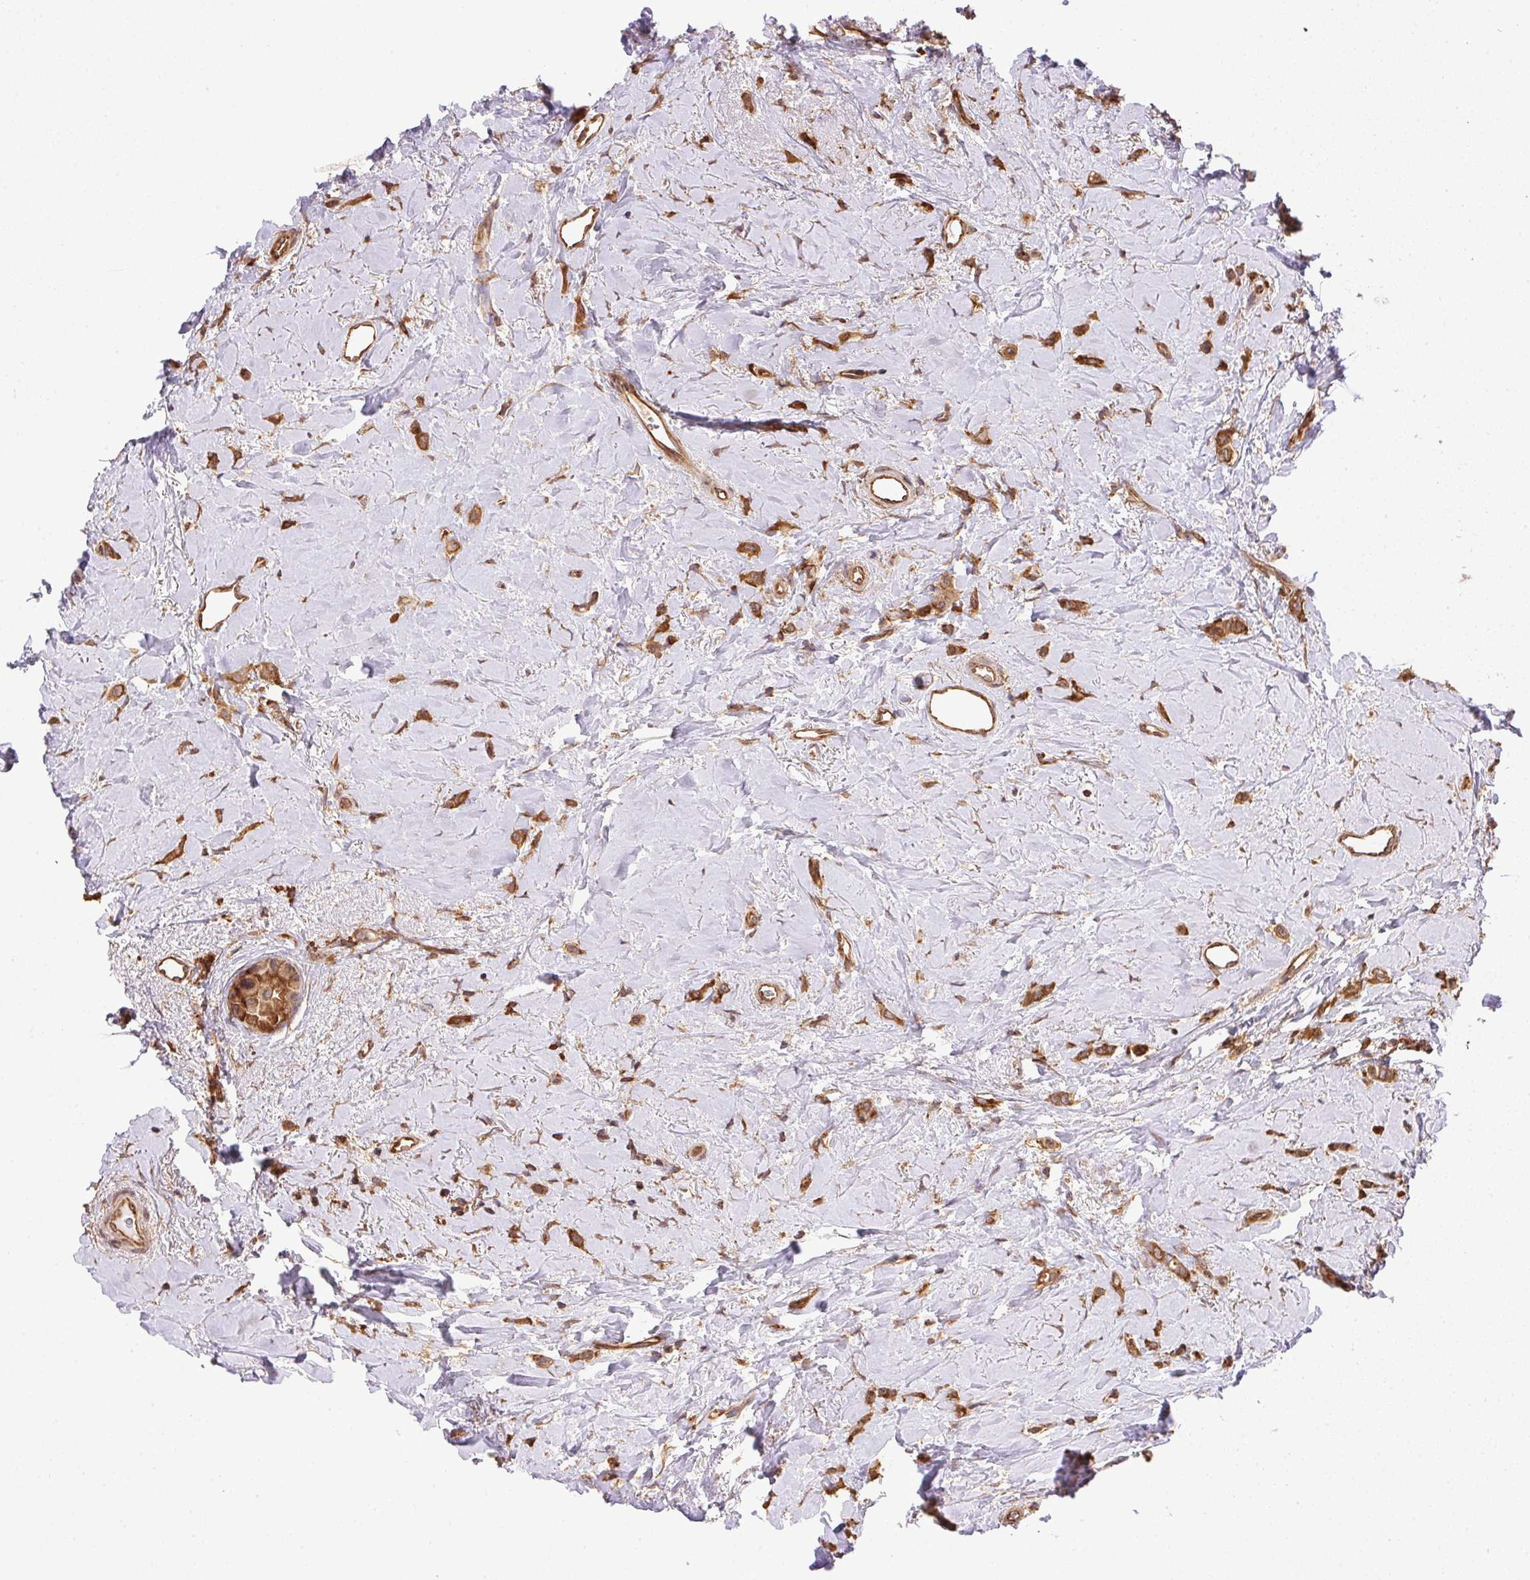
{"staining": {"intensity": "strong", "quantity": ">75%", "location": "cytoplasmic/membranous"}, "tissue": "breast cancer", "cell_type": "Tumor cells", "image_type": "cancer", "snomed": [{"axis": "morphology", "description": "Lobular carcinoma"}, {"axis": "topography", "description": "Breast"}], "caption": "A brown stain labels strong cytoplasmic/membranous staining of a protein in breast cancer tumor cells.", "gene": "EIF2S1", "patient": {"sex": "female", "age": 66}}